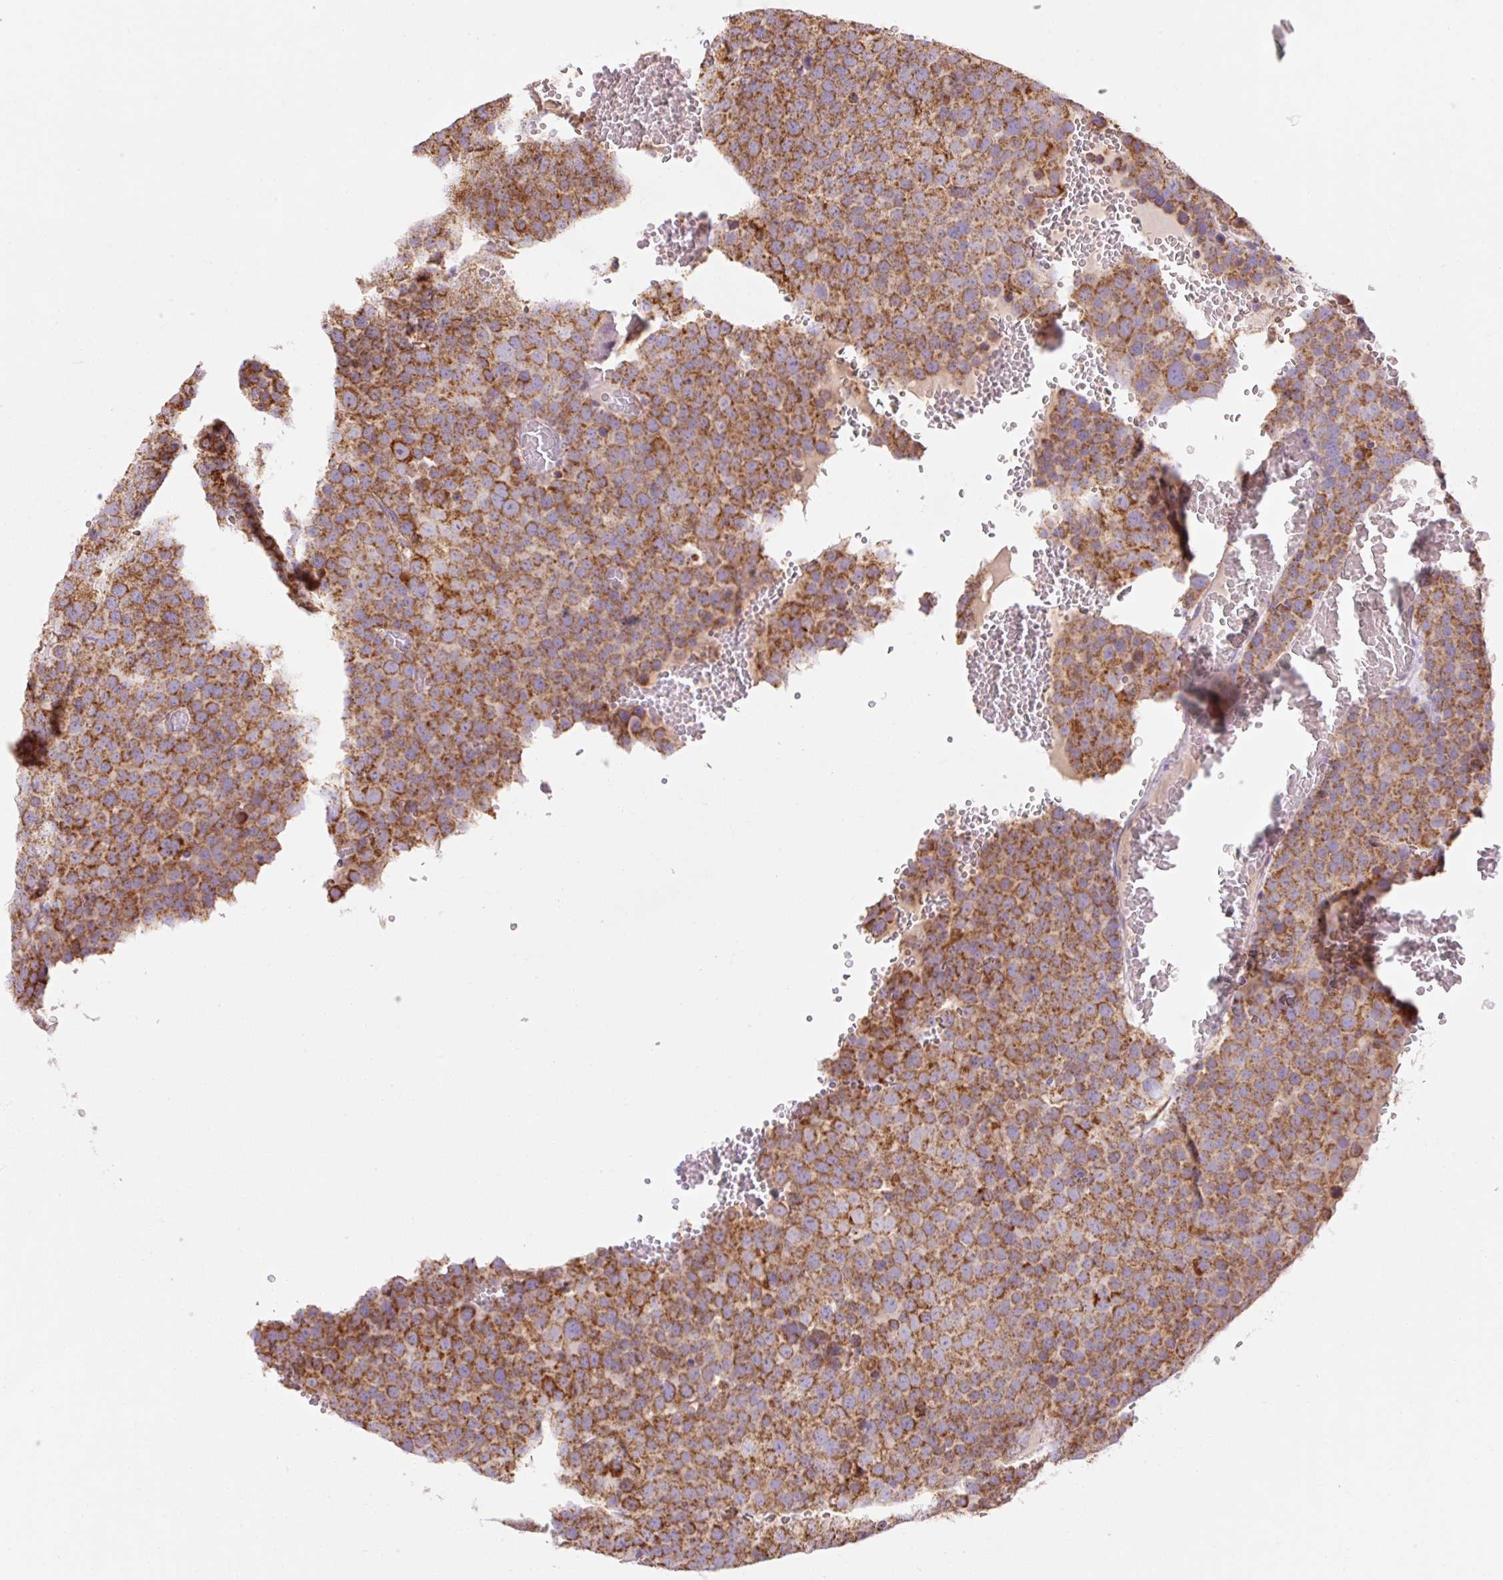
{"staining": {"intensity": "strong", "quantity": ">75%", "location": "cytoplasmic/membranous"}, "tissue": "testis cancer", "cell_type": "Tumor cells", "image_type": "cancer", "snomed": [{"axis": "morphology", "description": "Seminoma, NOS"}, {"axis": "topography", "description": "Testis"}], "caption": "This photomicrograph shows immunohistochemistry (IHC) staining of testis seminoma, with high strong cytoplasmic/membranous staining in about >75% of tumor cells.", "gene": "GOSR2", "patient": {"sex": "male", "age": 71}}